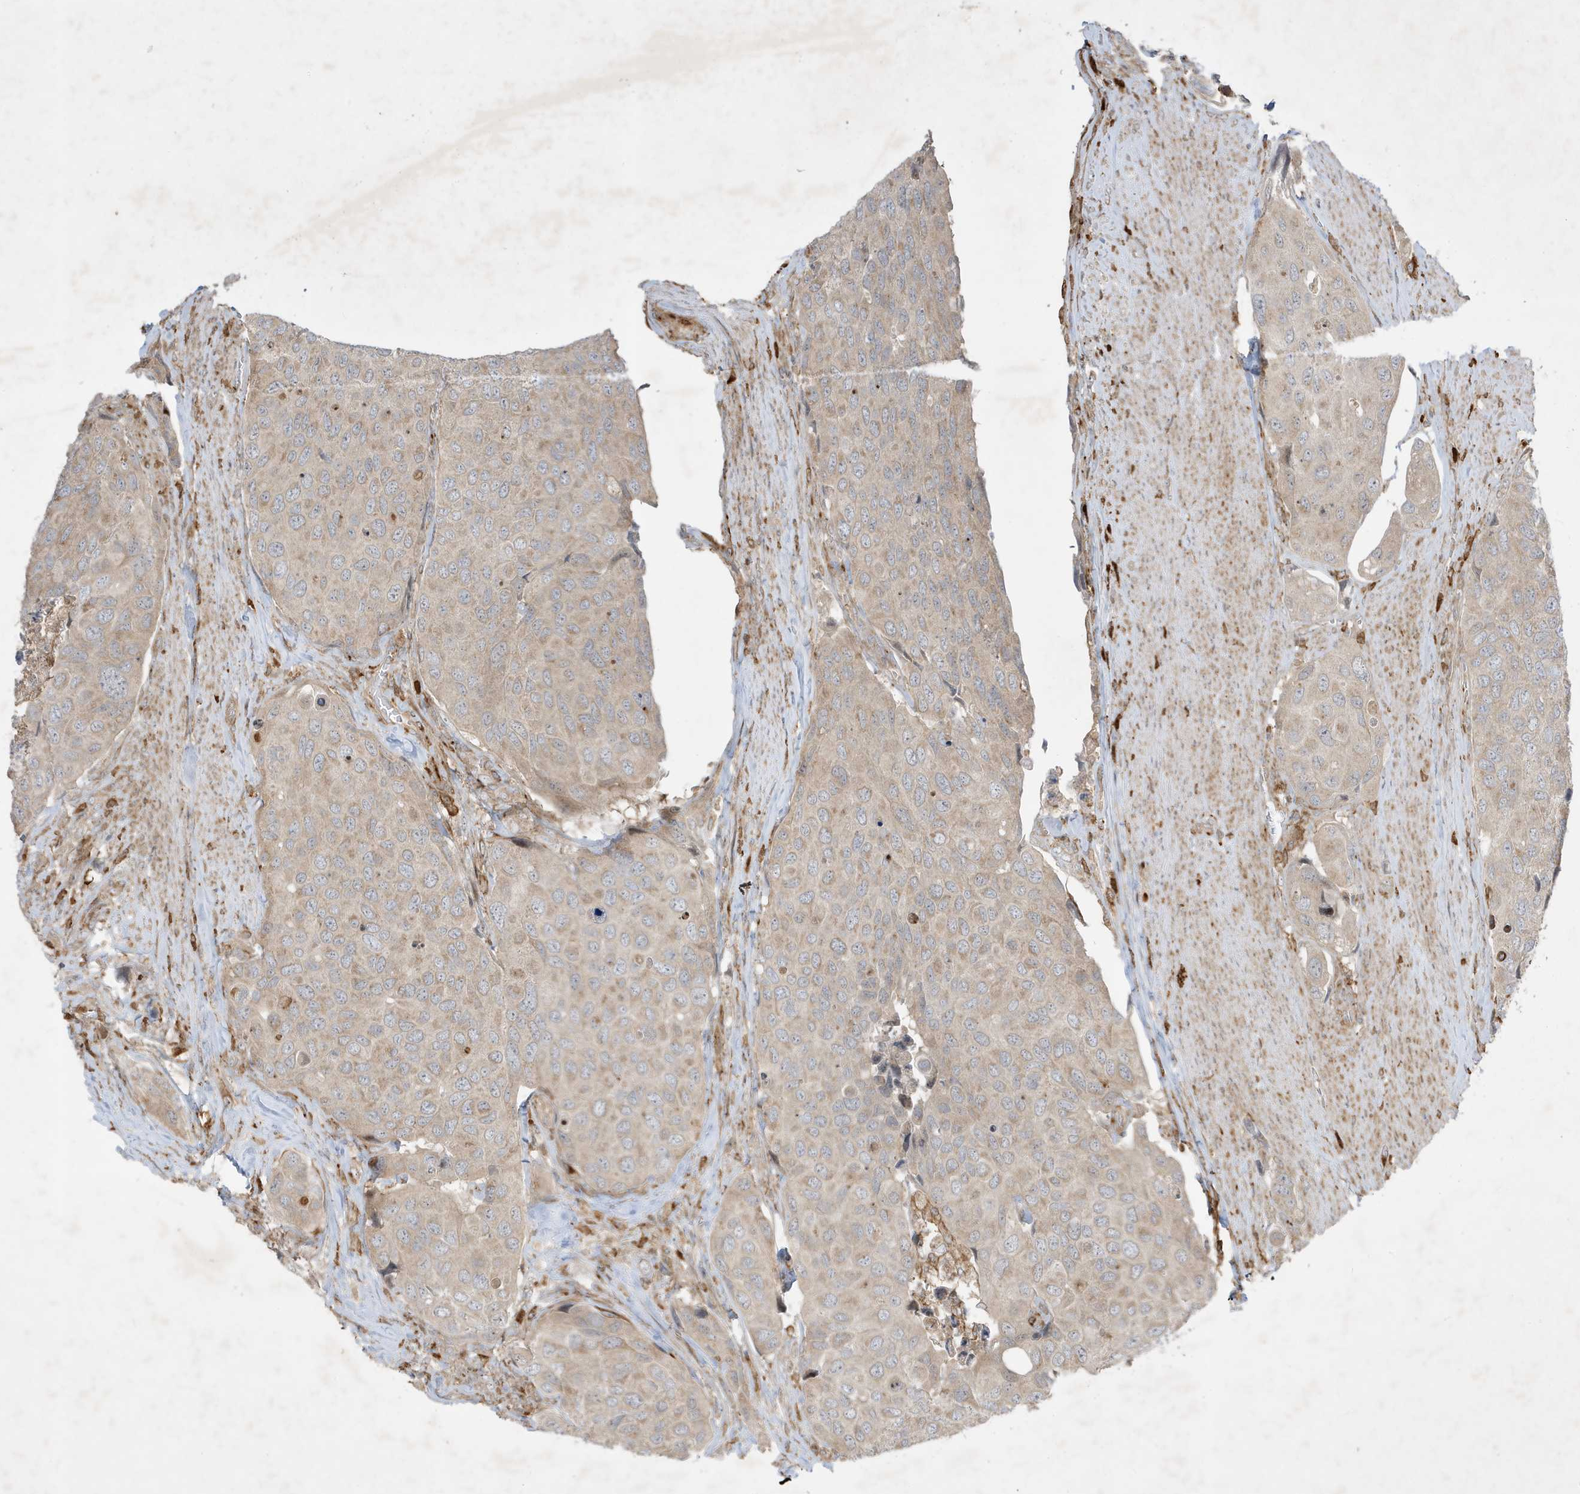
{"staining": {"intensity": "weak", "quantity": "25%-75%", "location": "cytoplasmic/membranous"}, "tissue": "urothelial cancer", "cell_type": "Tumor cells", "image_type": "cancer", "snomed": [{"axis": "morphology", "description": "Urothelial carcinoma, High grade"}, {"axis": "topography", "description": "Urinary bladder"}], "caption": "Weak cytoplasmic/membranous protein positivity is present in approximately 25%-75% of tumor cells in urothelial cancer. (Stains: DAB (3,3'-diaminobenzidine) in brown, nuclei in blue, Microscopy: brightfield microscopy at high magnification).", "gene": "IFT57", "patient": {"sex": "male", "age": 74}}